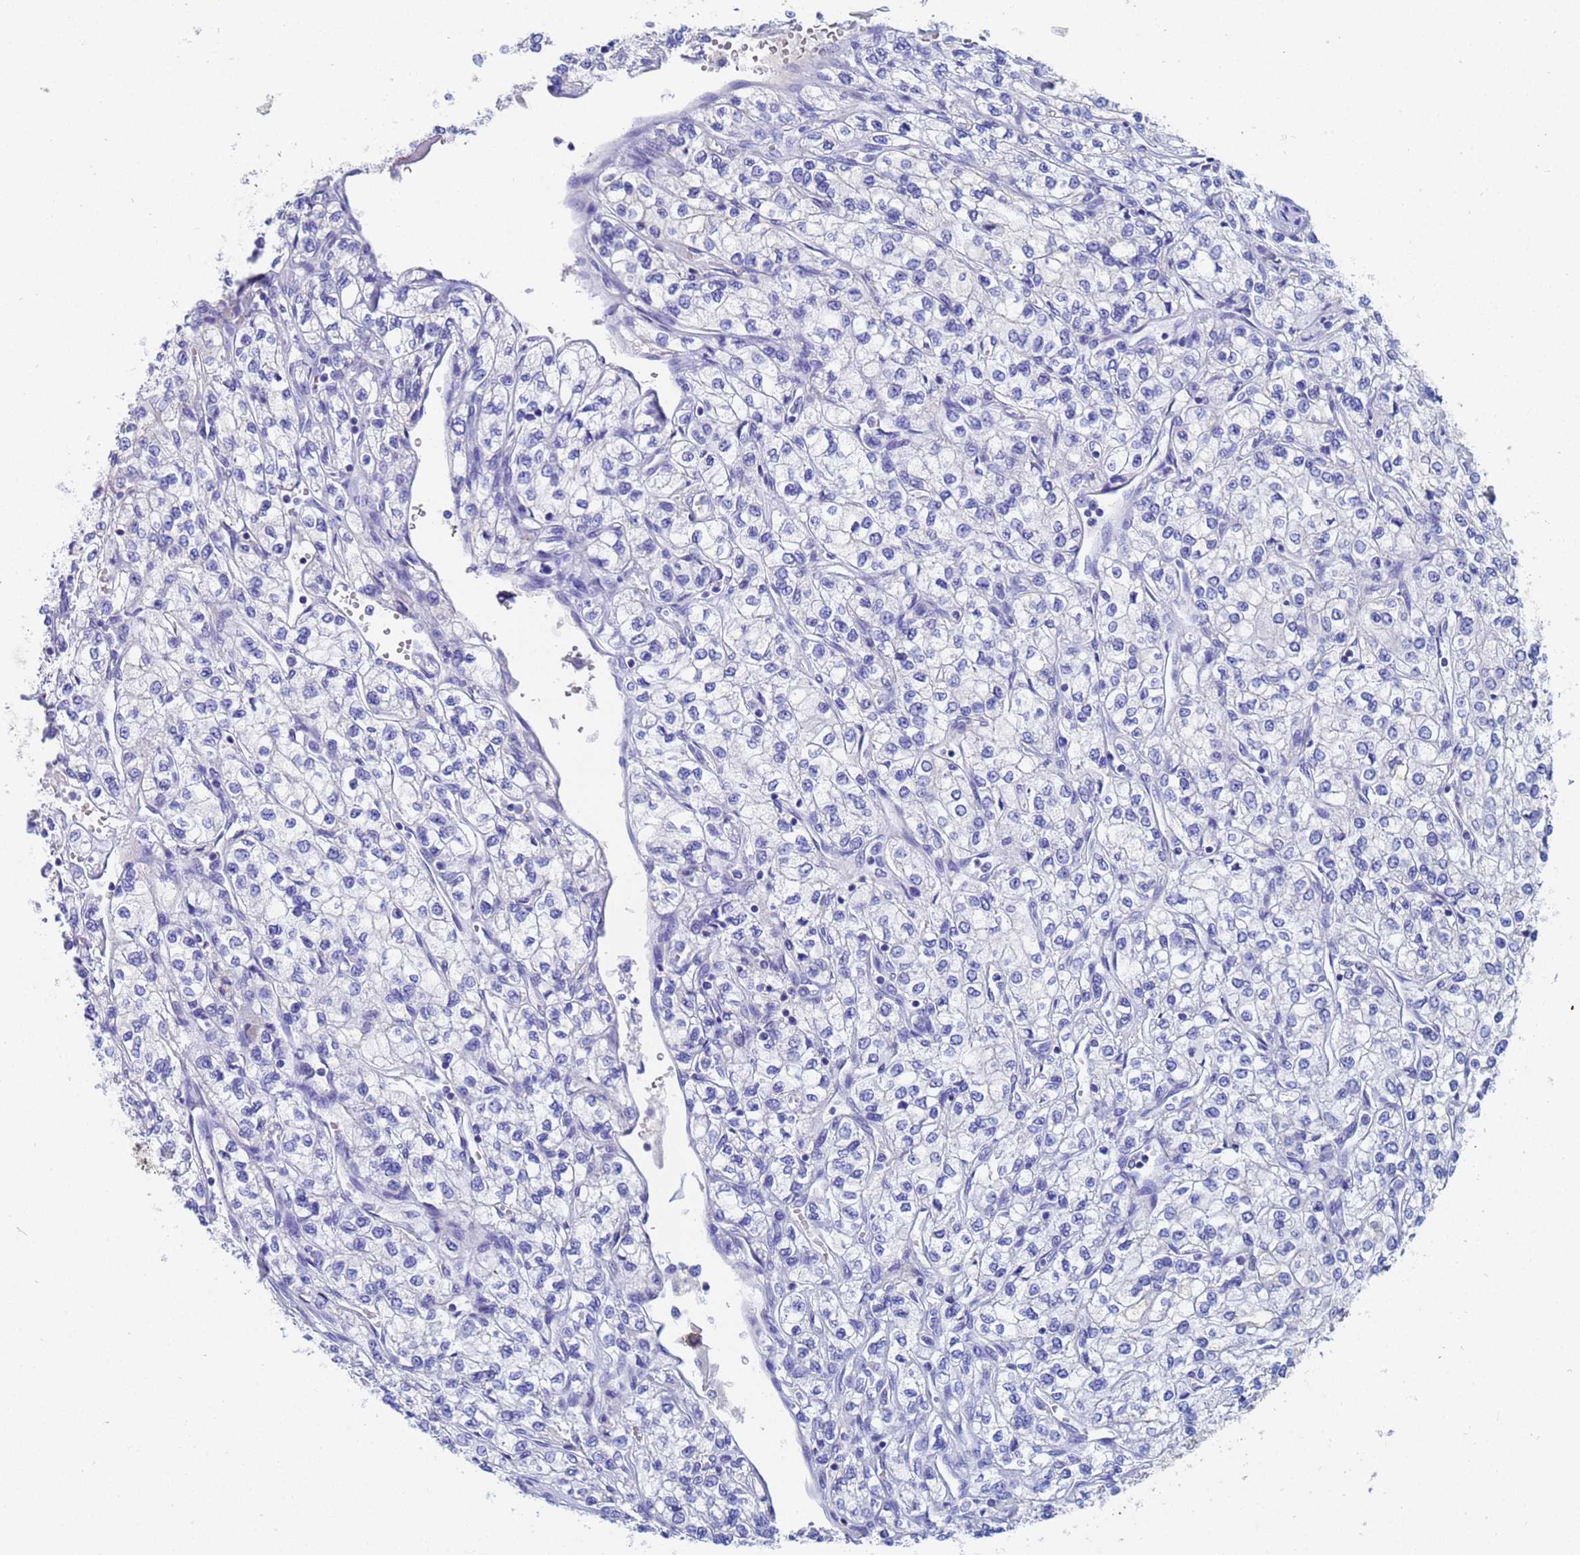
{"staining": {"intensity": "negative", "quantity": "none", "location": "none"}, "tissue": "renal cancer", "cell_type": "Tumor cells", "image_type": "cancer", "snomed": [{"axis": "morphology", "description": "Adenocarcinoma, NOS"}, {"axis": "topography", "description": "Kidney"}], "caption": "Immunohistochemical staining of adenocarcinoma (renal) displays no significant expression in tumor cells.", "gene": "UBE2O", "patient": {"sex": "male", "age": 80}}